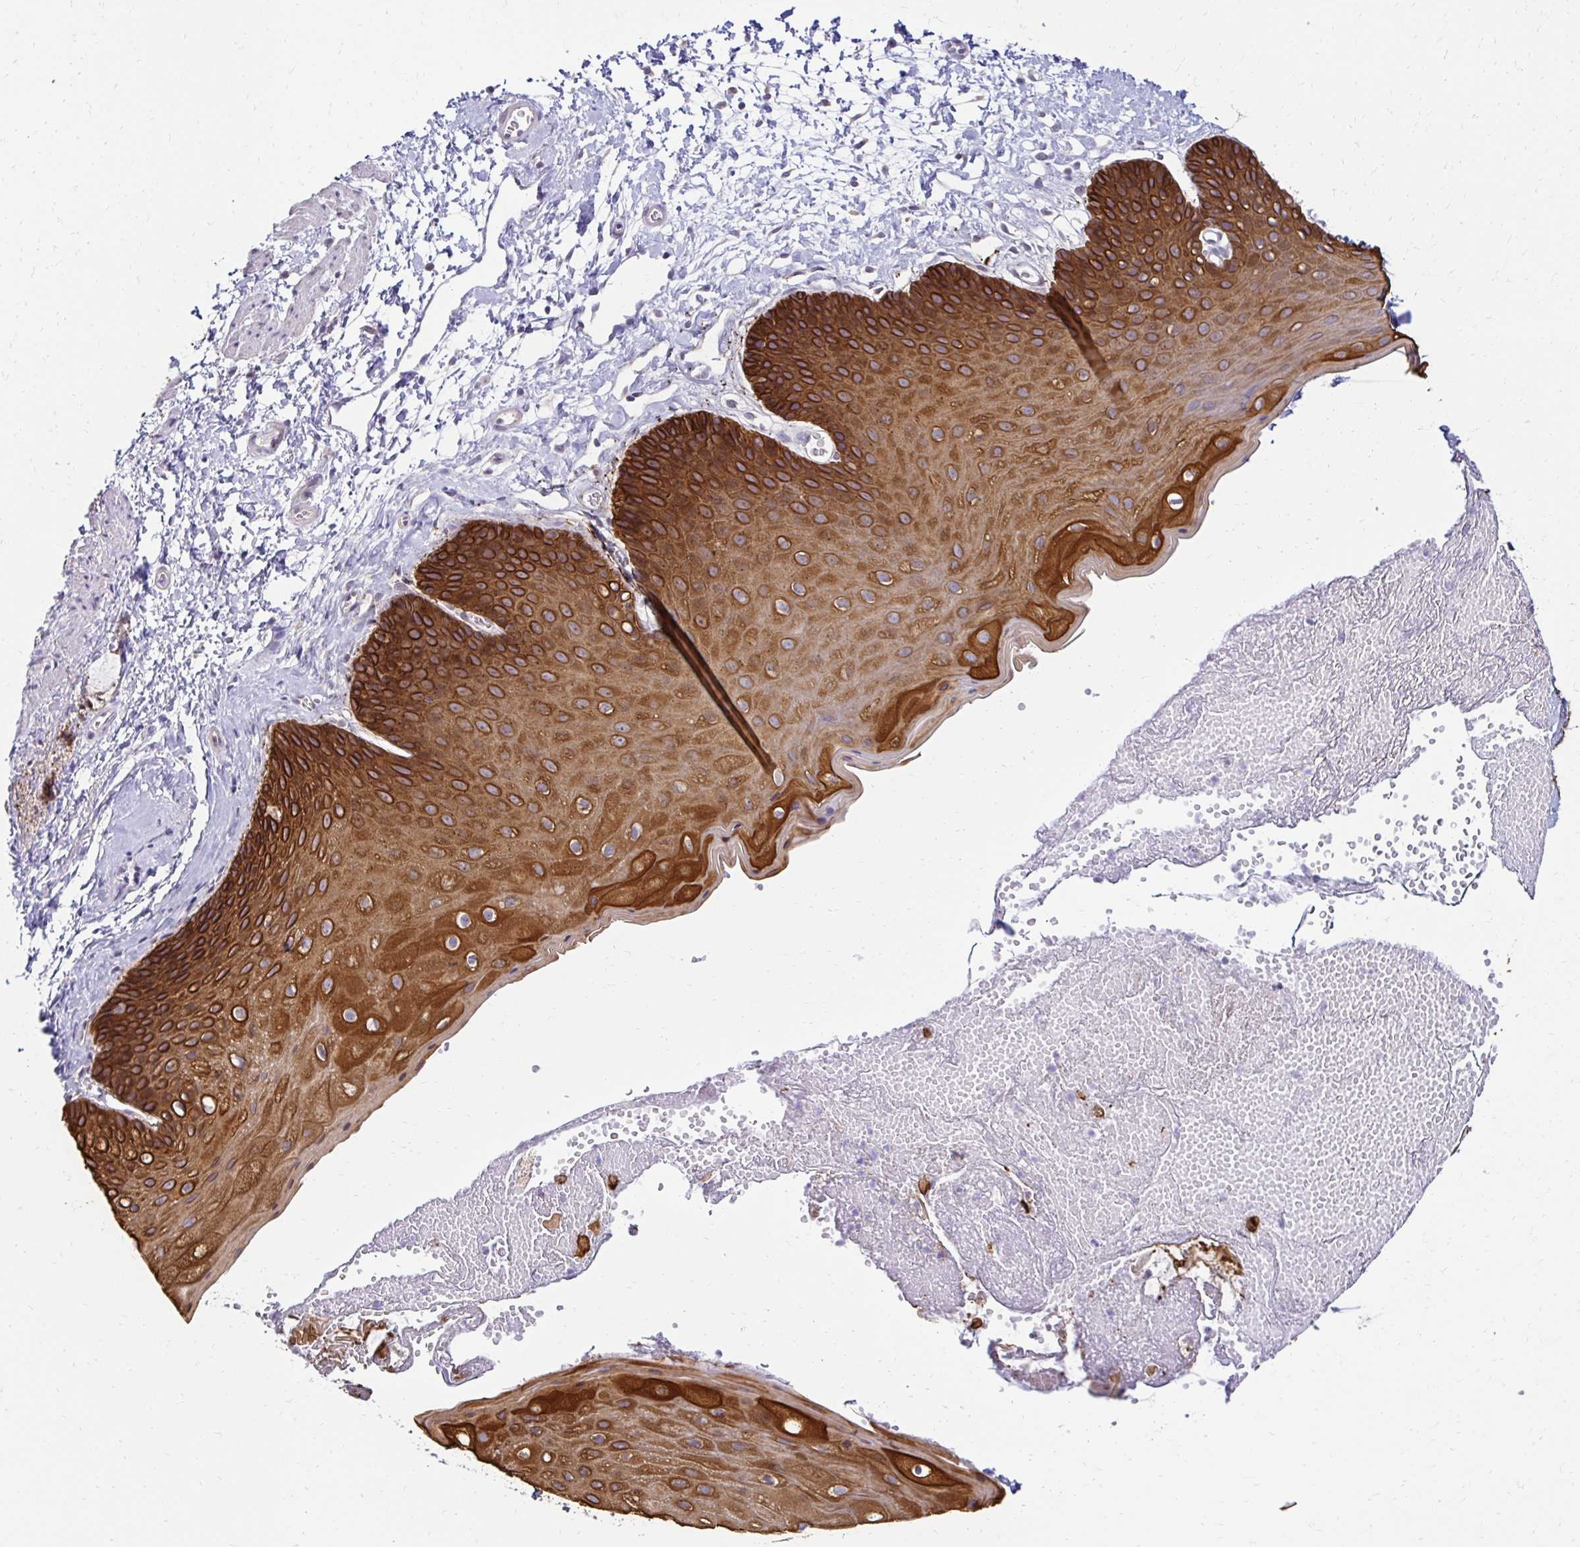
{"staining": {"intensity": "strong", "quantity": "25%-75%", "location": "cytoplasmic/membranous"}, "tissue": "skin", "cell_type": "Epidermal cells", "image_type": "normal", "snomed": [{"axis": "morphology", "description": "Normal tissue, NOS"}, {"axis": "topography", "description": "Anal"}], "caption": "An immunohistochemistry (IHC) micrograph of normal tissue is shown. Protein staining in brown highlights strong cytoplasmic/membranous positivity in skin within epidermal cells. Immunohistochemistry (ihc) stains the protein in brown and the nuclei are stained blue.", "gene": "C1QTNF2", "patient": {"sex": "male", "age": 53}}